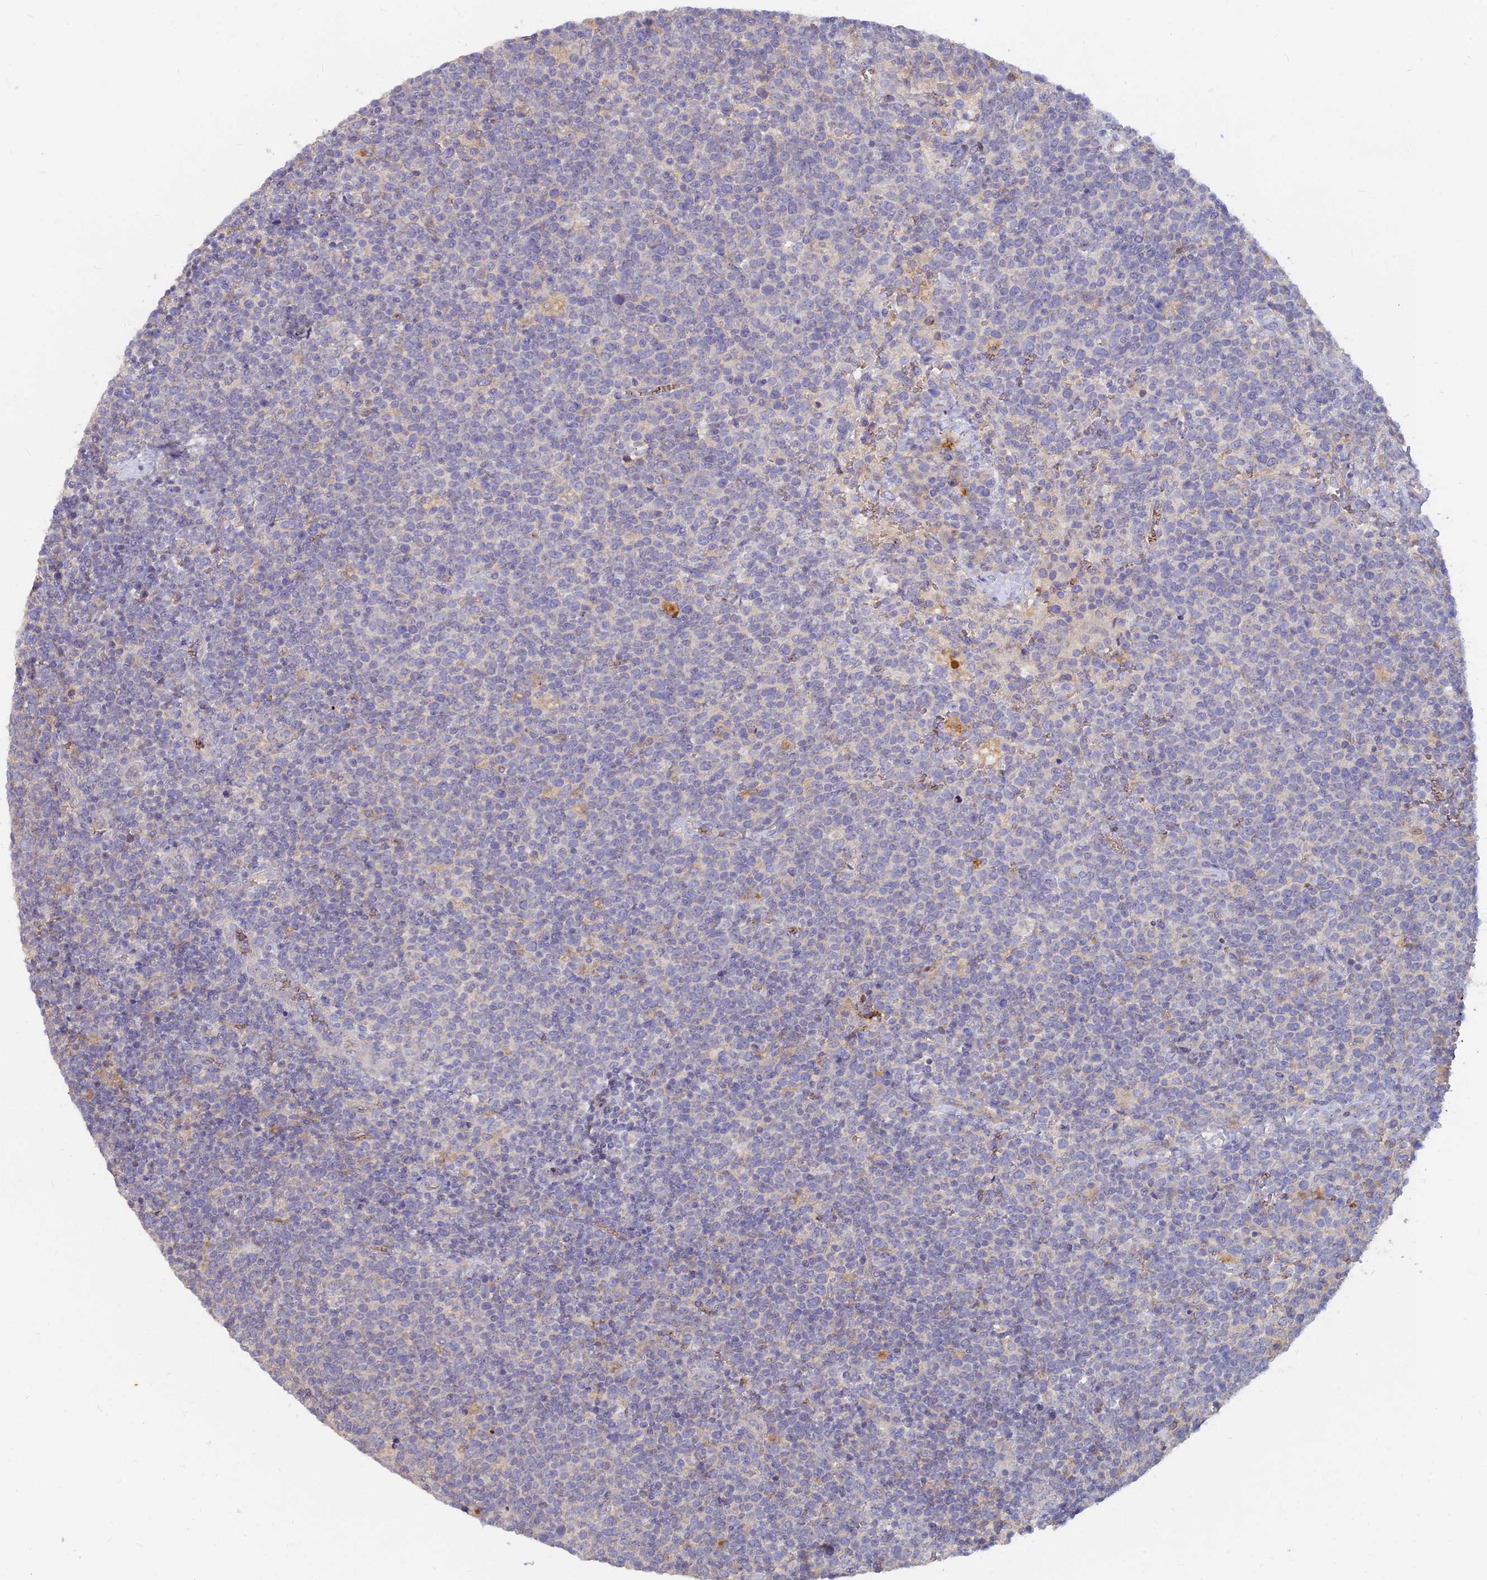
{"staining": {"intensity": "negative", "quantity": "none", "location": "none"}, "tissue": "lymphoma", "cell_type": "Tumor cells", "image_type": "cancer", "snomed": [{"axis": "morphology", "description": "Malignant lymphoma, non-Hodgkin's type, High grade"}, {"axis": "topography", "description": "Lymph node"}], "caption": "This histopathology image is of lymphoma stained with immunohistochemistry (IHC) to label a protein in brown with the nuclei are counter-stained blue. There is no expression in tumor cells.", "gene": "ARRDC1", "patient": {"sex": "male", "age": 61}}